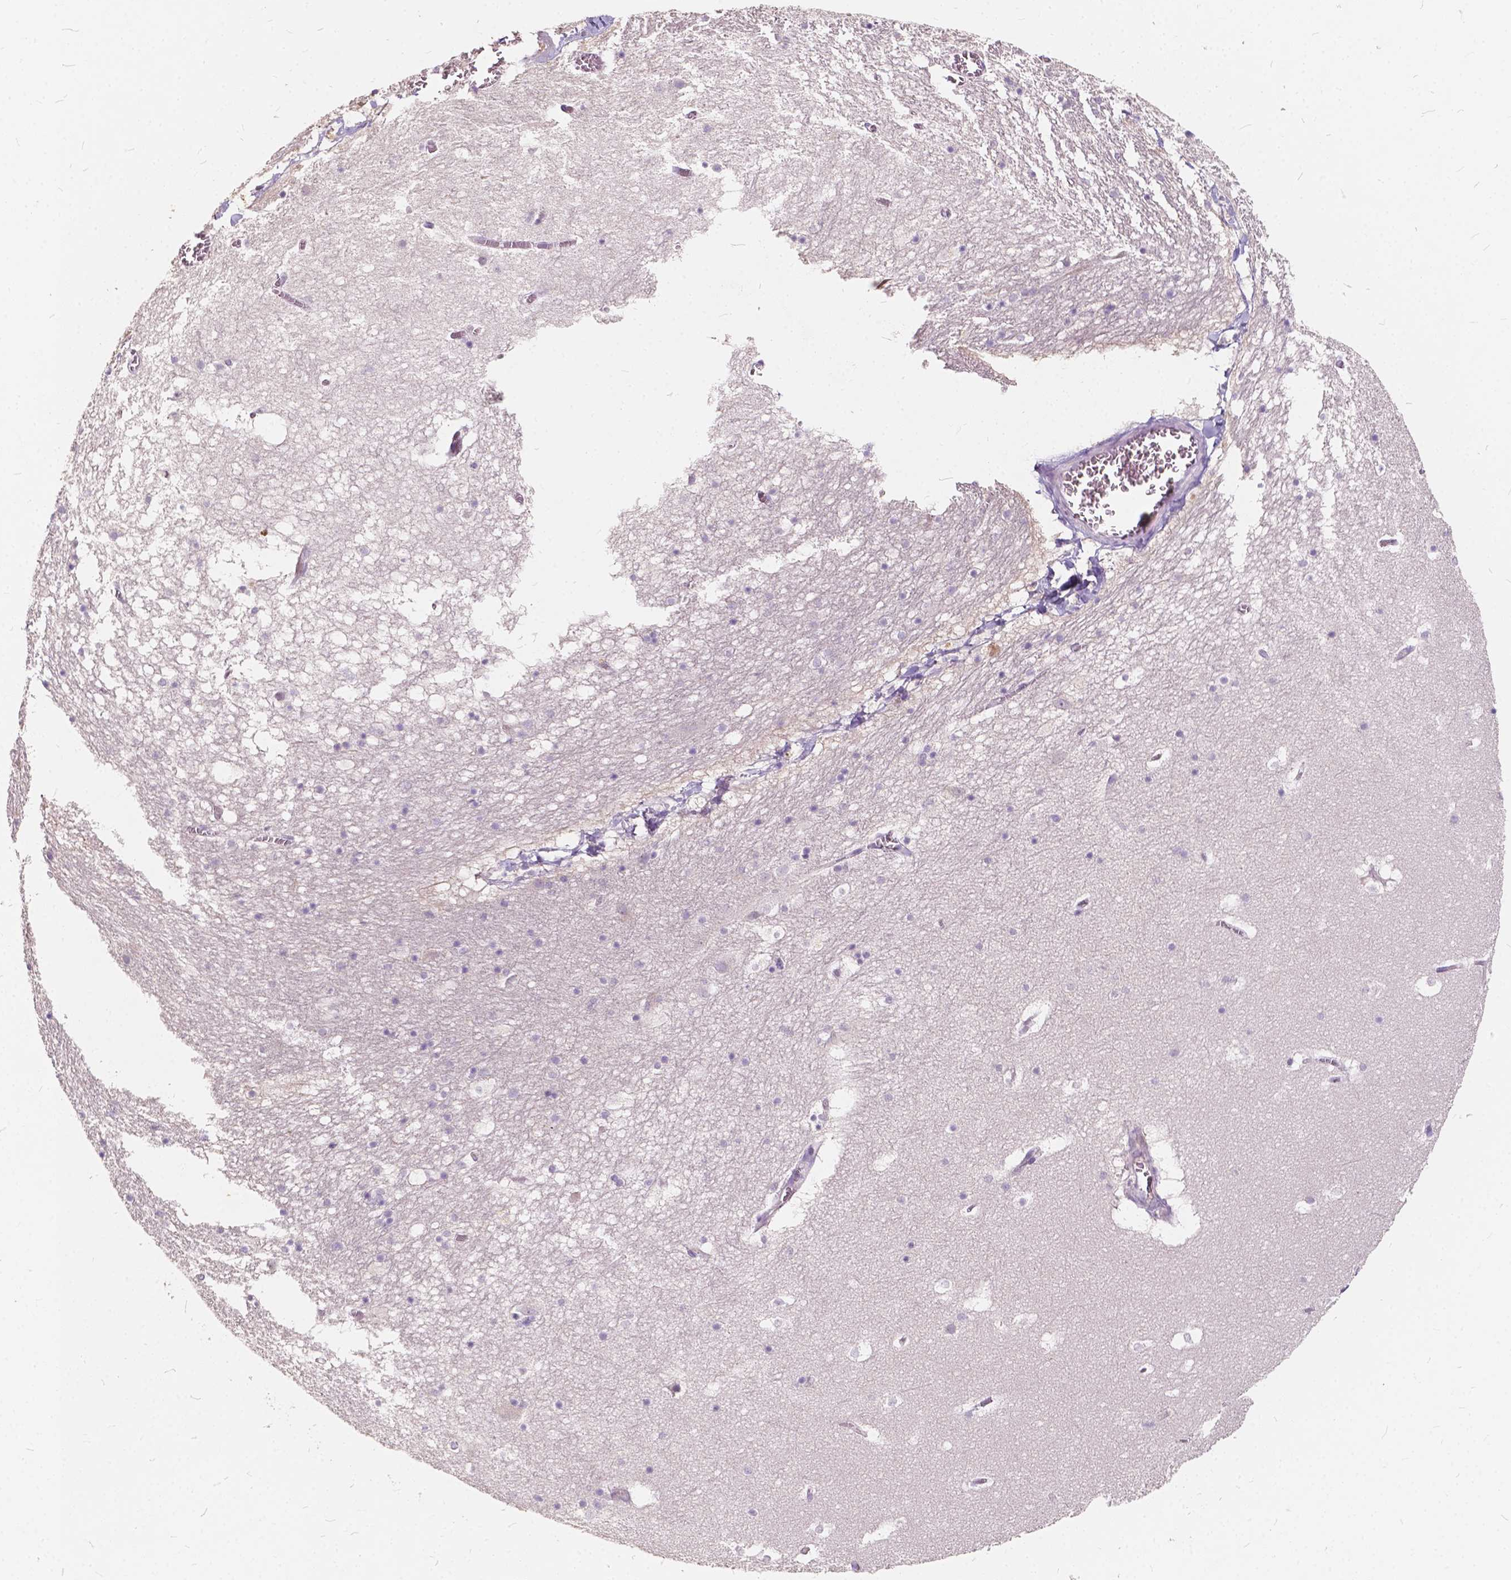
{"staining": {"intensity": "negative", "quantity": "none", "location": "none"}, "tissue": "hippocampus", "cell_type": "Glial cells", "image_type": "normal", "snomed": [{"axis": "morphology", "description": "Normal tissue, NOS"}, {"axis": "topography", "description": "Hippocampus"}], "caption": "The image displays no significant staining in glial cells of hippocampus. (DAB IHC, high magnification).", "gene": "SLC7A8", "patient": {"sex": "male", "age": 45}}